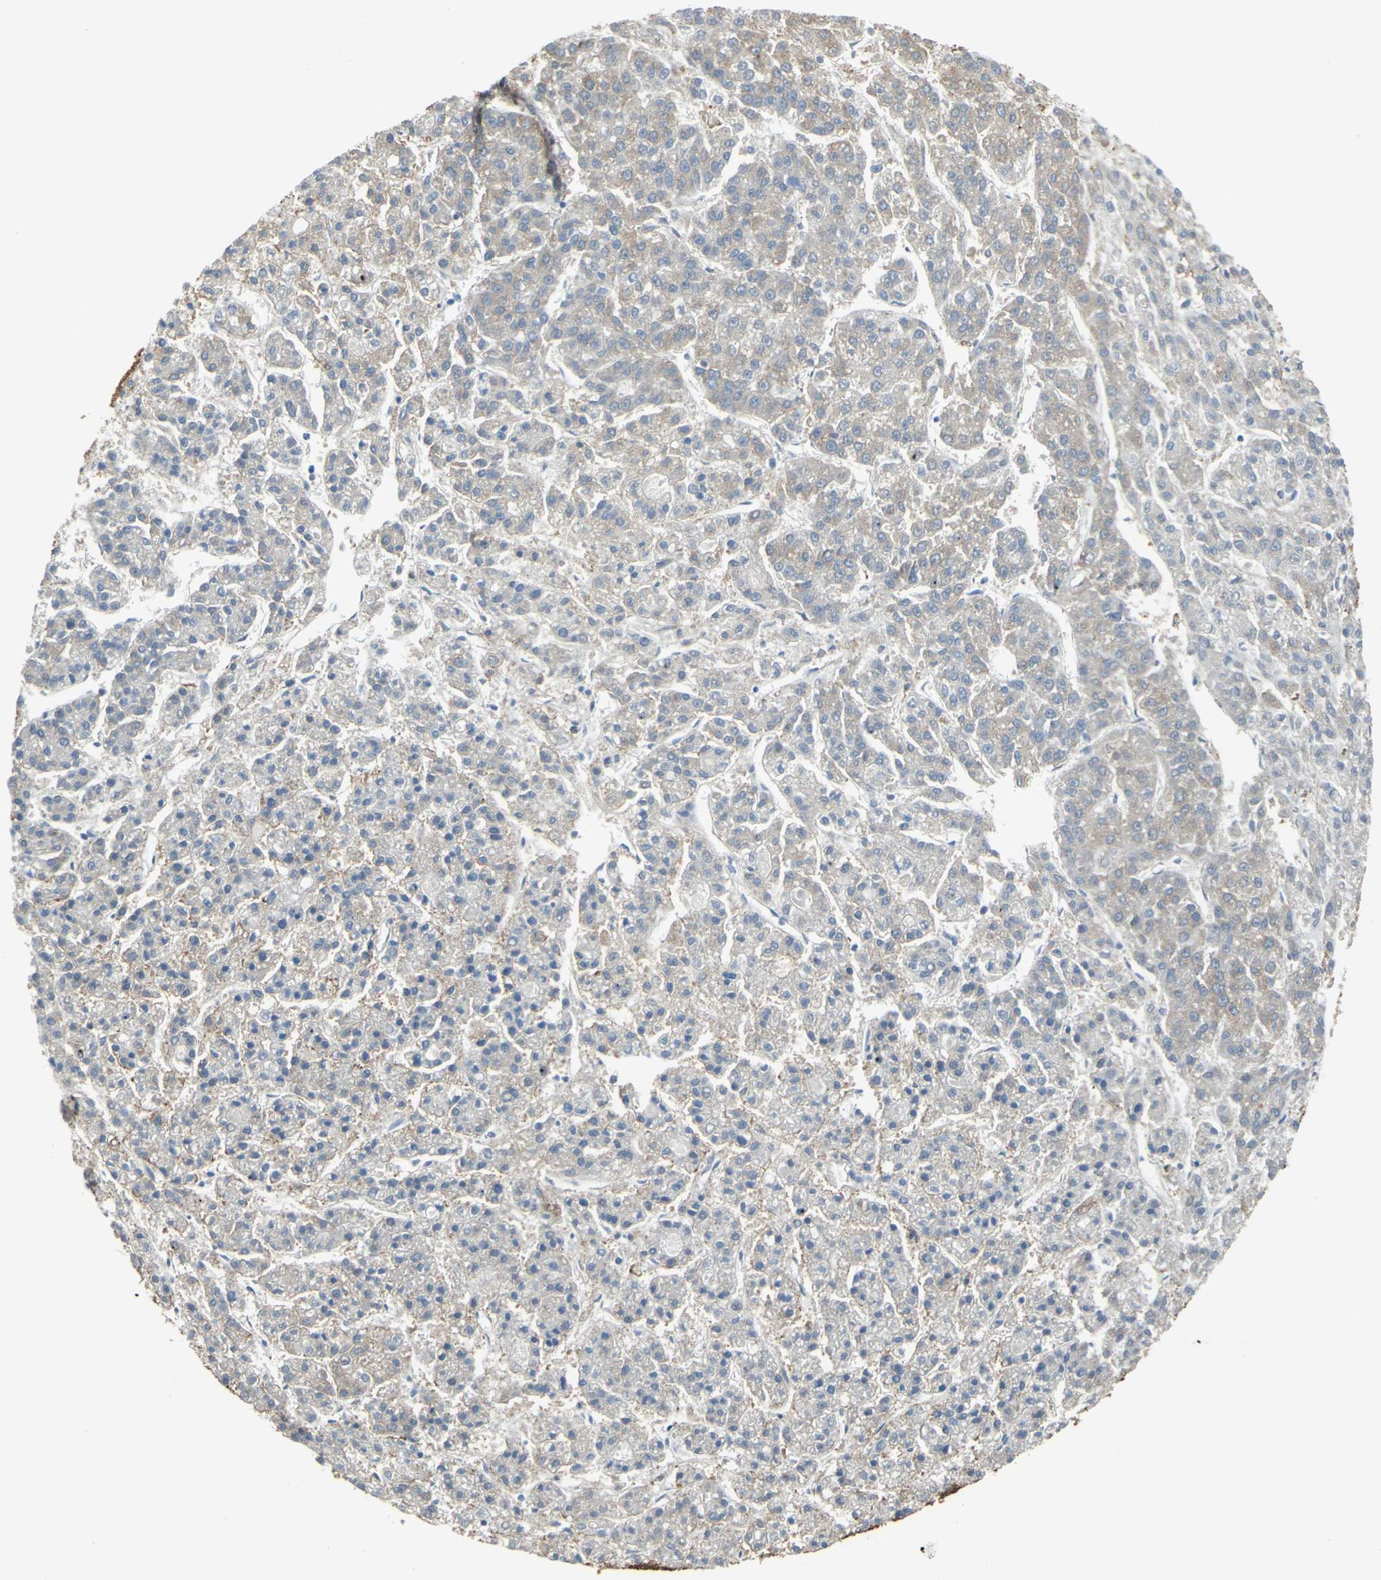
{"staining": {"intensity": "moderate", "quantity": "25%-75%", "location": "cytoplasmic/membranous"}, "tissue": "liver cancer", "cell_type": "Tumor cells", "image_type": "cancer", "snomed": [{"axis": "morphology", "description": "Carcinoma, Hepatocellular, NOS"}, {"axis": "topography", "description": "Liver"}], "caption": "An immunohistochemistry (IHC) image of tumor tissue is shown. Protein staining in brown highlights moderate cytoplasmic/membranous positivity in liver cancer (hepatocellular carcinoma) within tumor cells. (DAB (3,3'-diaminobenzidine) IHC, brown staining for protein, blue staining for nuclei).", "gene": "GPANK1", "patient": {"sex": "male", "age": 70}}